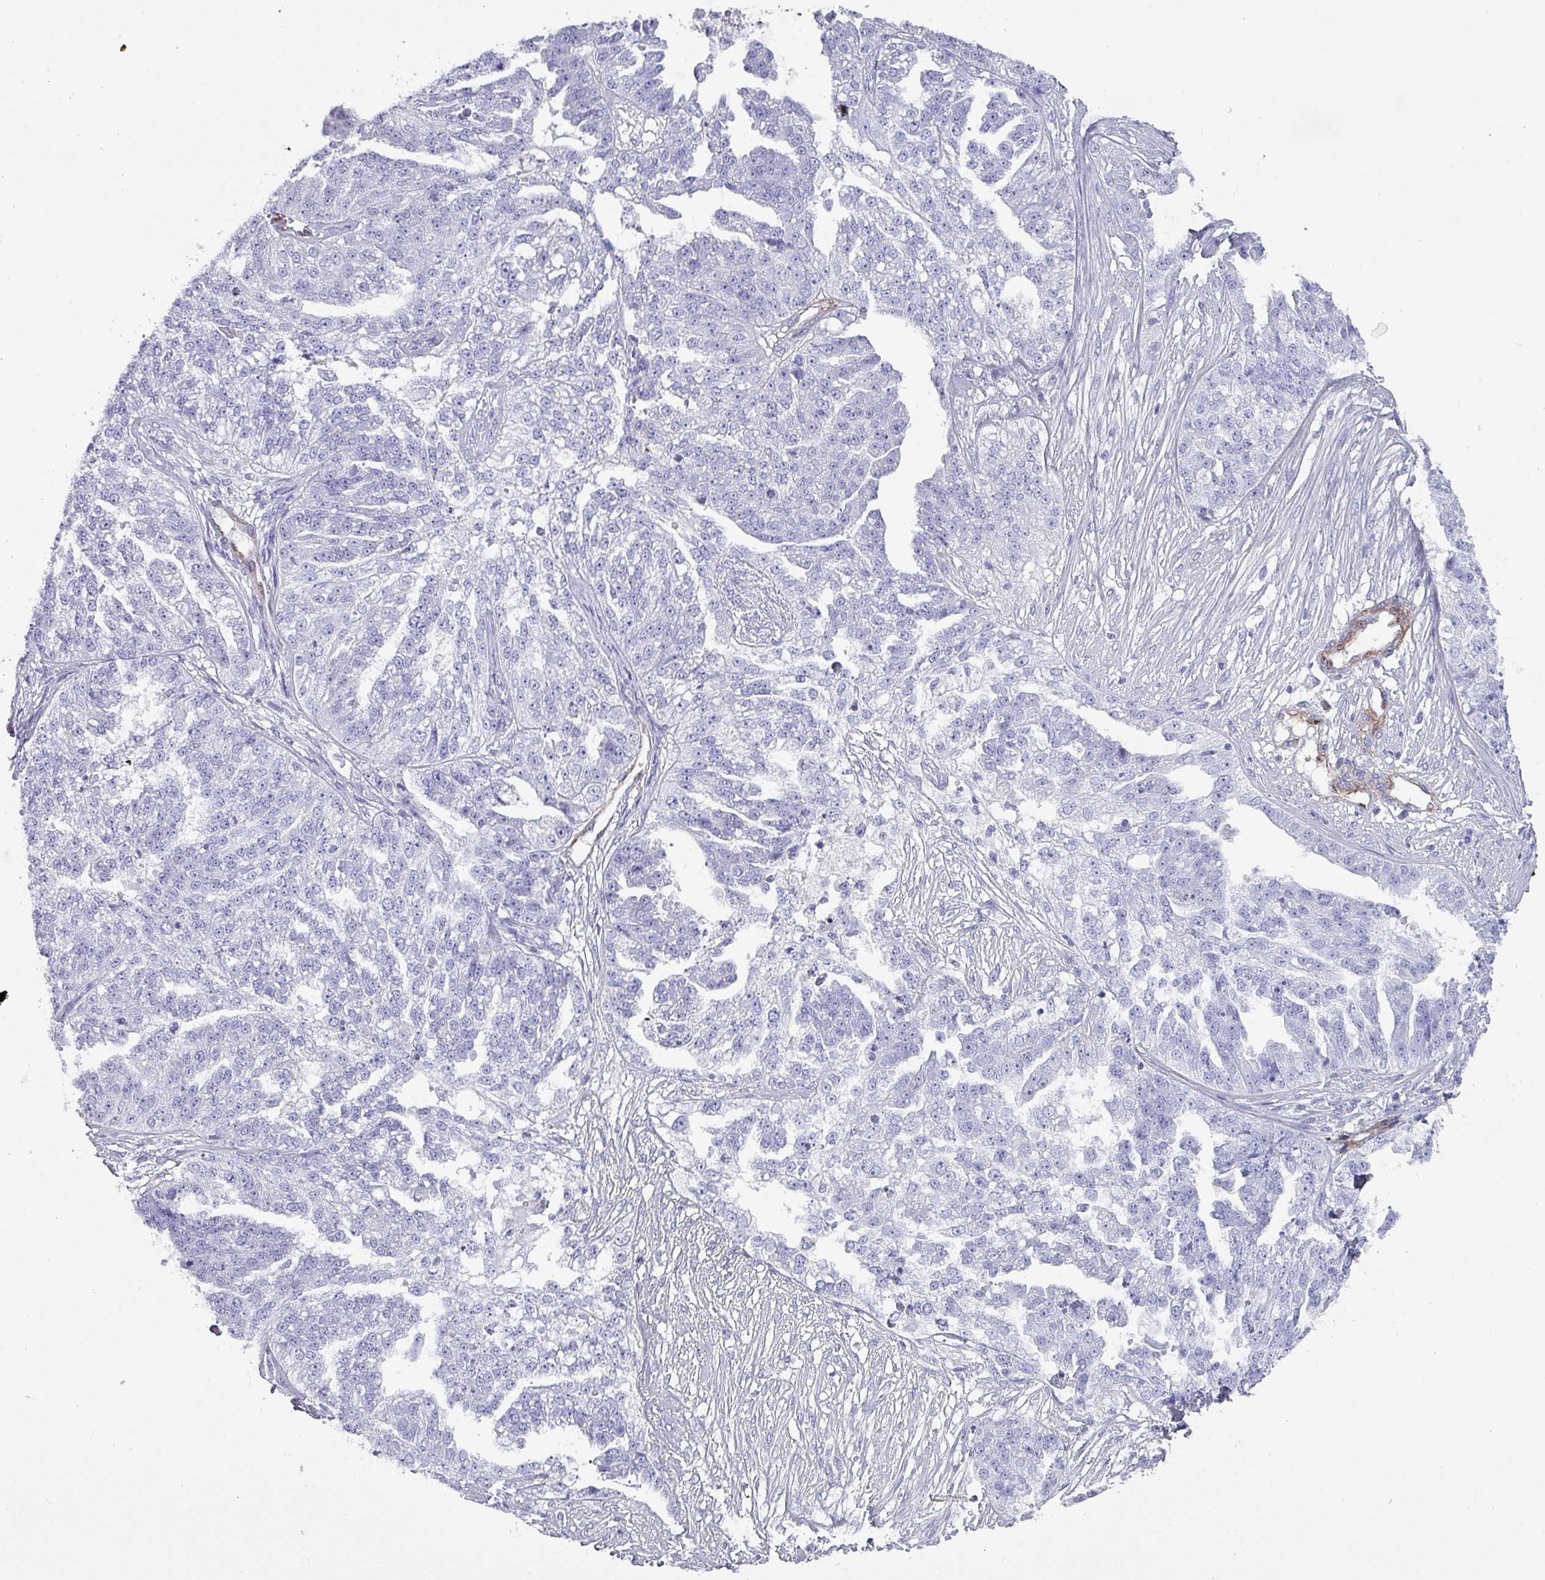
{"staining": {"intensity": "negative", "quantity": "none", "location": "none"}, "tissue": "ovarian cancer", "cell_type": "Tumor cells", "image_type": "cancer", "snomed": [{"axis": "morphology", "description": "Cystadenocarcinoma, serous, NOS"}, {"axis": "topography", "description": "Ovary"}], "caption": "Human ovarian cancer stained for a protein using immunohistochemistry exhibits no expression in tumor cells.", "gene": "ZNF816-ZNF321P", "patient": {"sex": "female", "age": 58}}